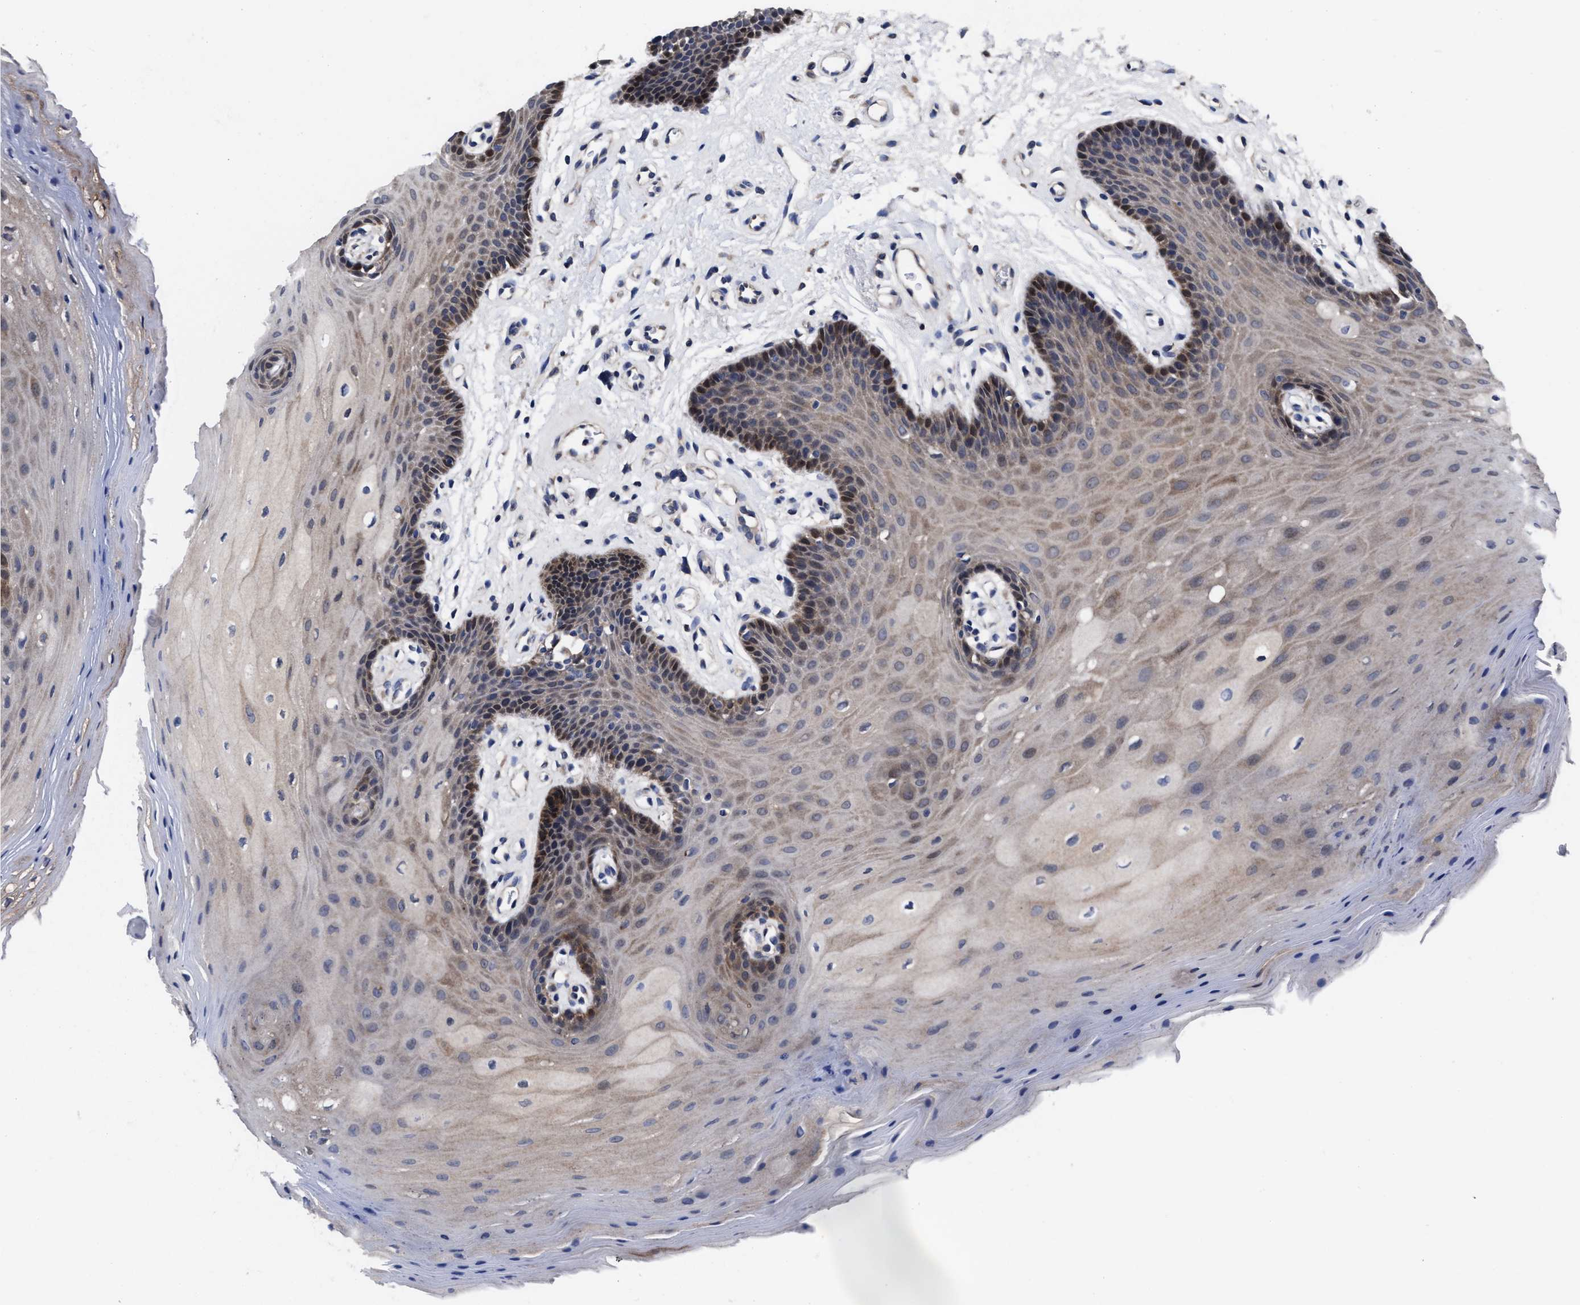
{"staining": {"intensity": "moderate", "quantity": "25%-75%", "location": "cytoplasmic/membranous,nuclear"}, "tissue": "oral mucosa", "cell_type": "Squamous epithelial cells", "image_type": "normal", "snomed": [{"axis": "morphology", "description": "Normal tissue, NOS"}, {"axis": "morphology", "description": "Squamous cell carcinoma, NOS"}, {"axis": "topography", "description": "Oral tissue"}, {"axis": "topography", "description": "Head-Neck"}], "caption": "This image displays immunohistochemistry staining of normal human oral mucosa, with medium moderate cytoplasmic/membranous,nuclear positivity in about 25%-75% of squamous epithelial cells.", "gene": "TXNDC17", "patient": {"sex": "male", "age": 71}}